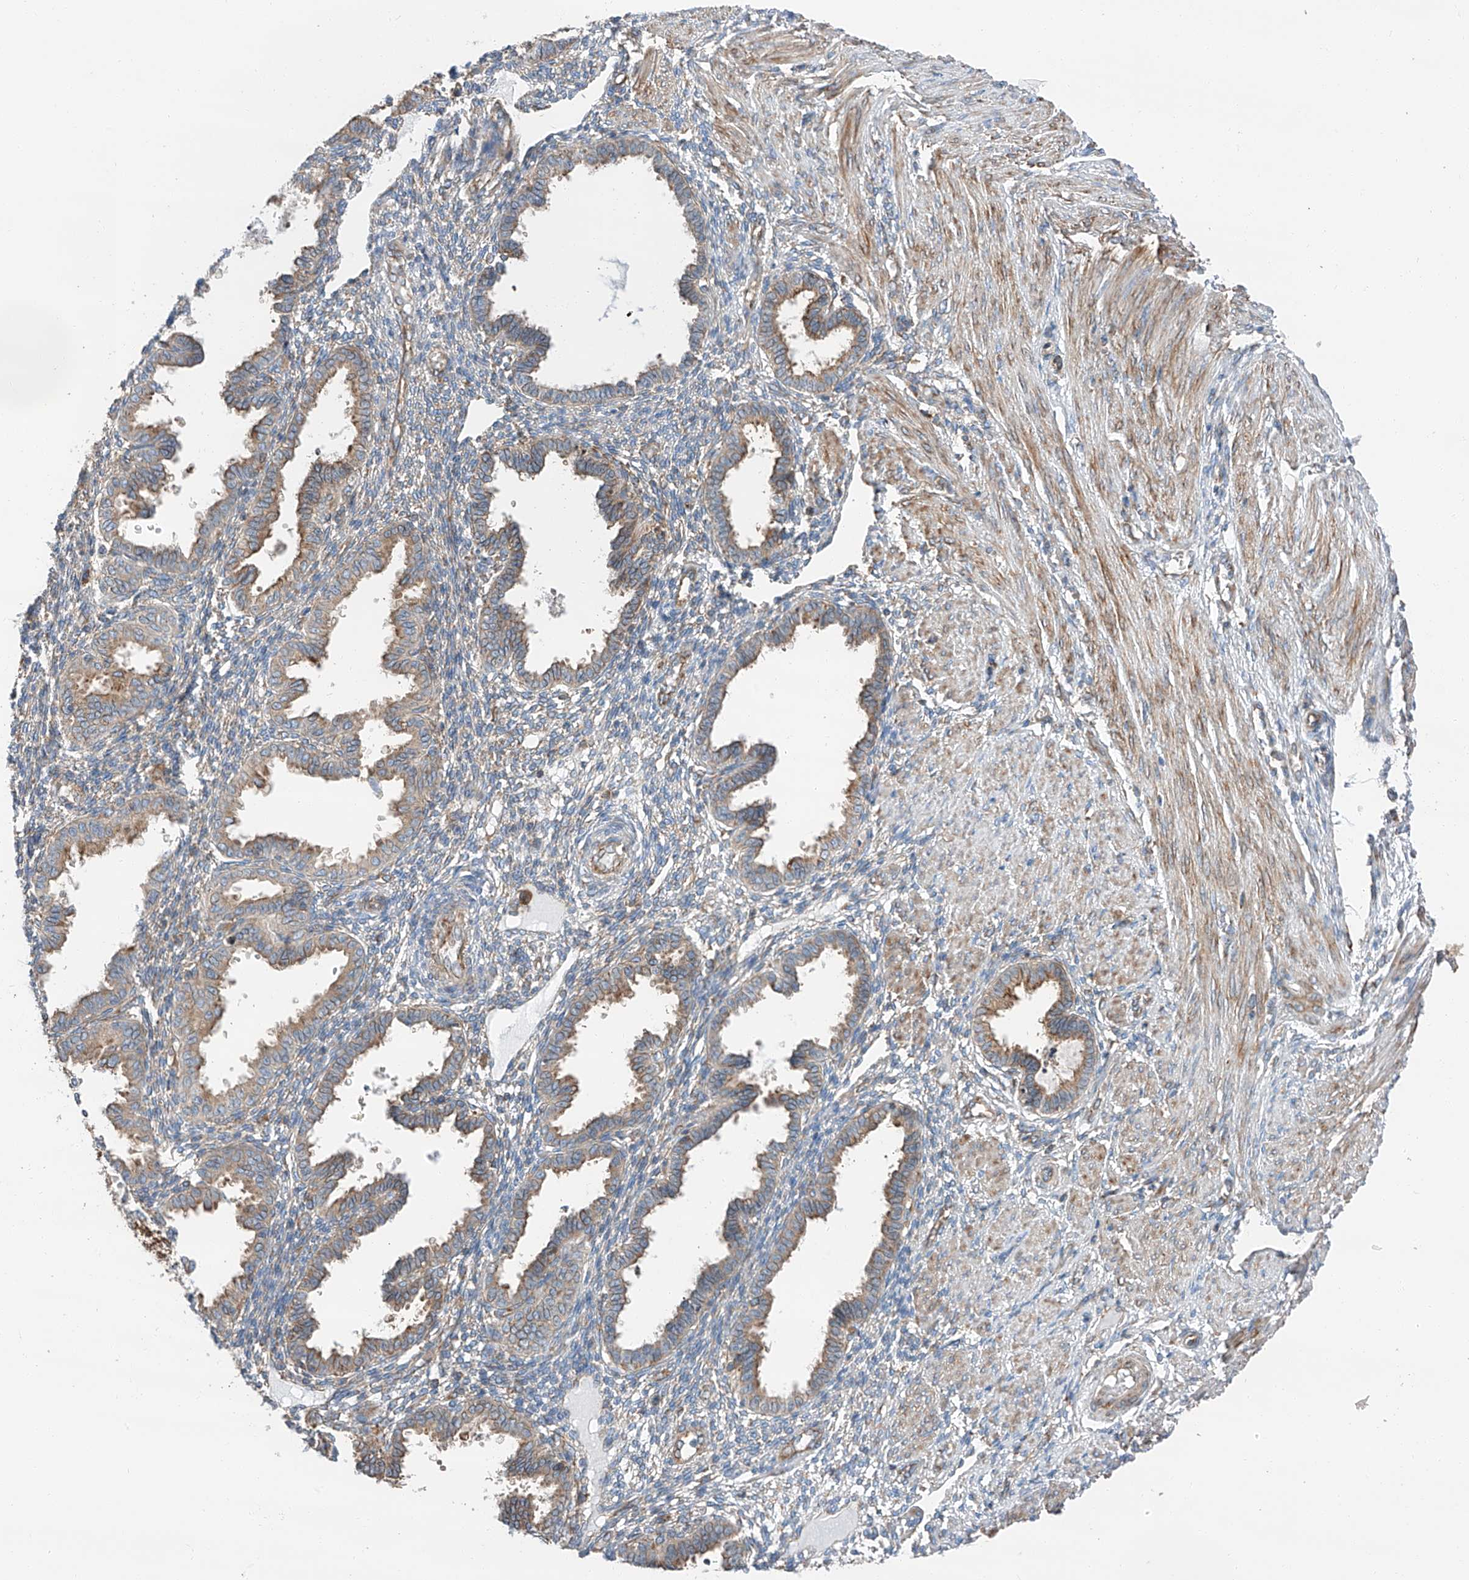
{"staining": {"intensity": "moderate", "quantity": "25%-75%", "location": "cytoplasmic/membranous"}, "tissue": "endometrium", "cell_type": "Cells in endometrial stroma", "image_type": "normal", "snomed": [{"axis": "morphology", "description": "Normal tissue, NOS"}, {"axis": "topography", "description": "Endometrium"}], "caption": "This histopathology image reveals normal endometrium stained with immunohistochemistry to label a protein in brown. The cytoplasmic/membranous of cells in endometrial stroma show moderate positivity for the protein. Nuclei are counter-stained blue.", "gene": "ZC3H15", "patient": {"sex": "female", "age": 33}}